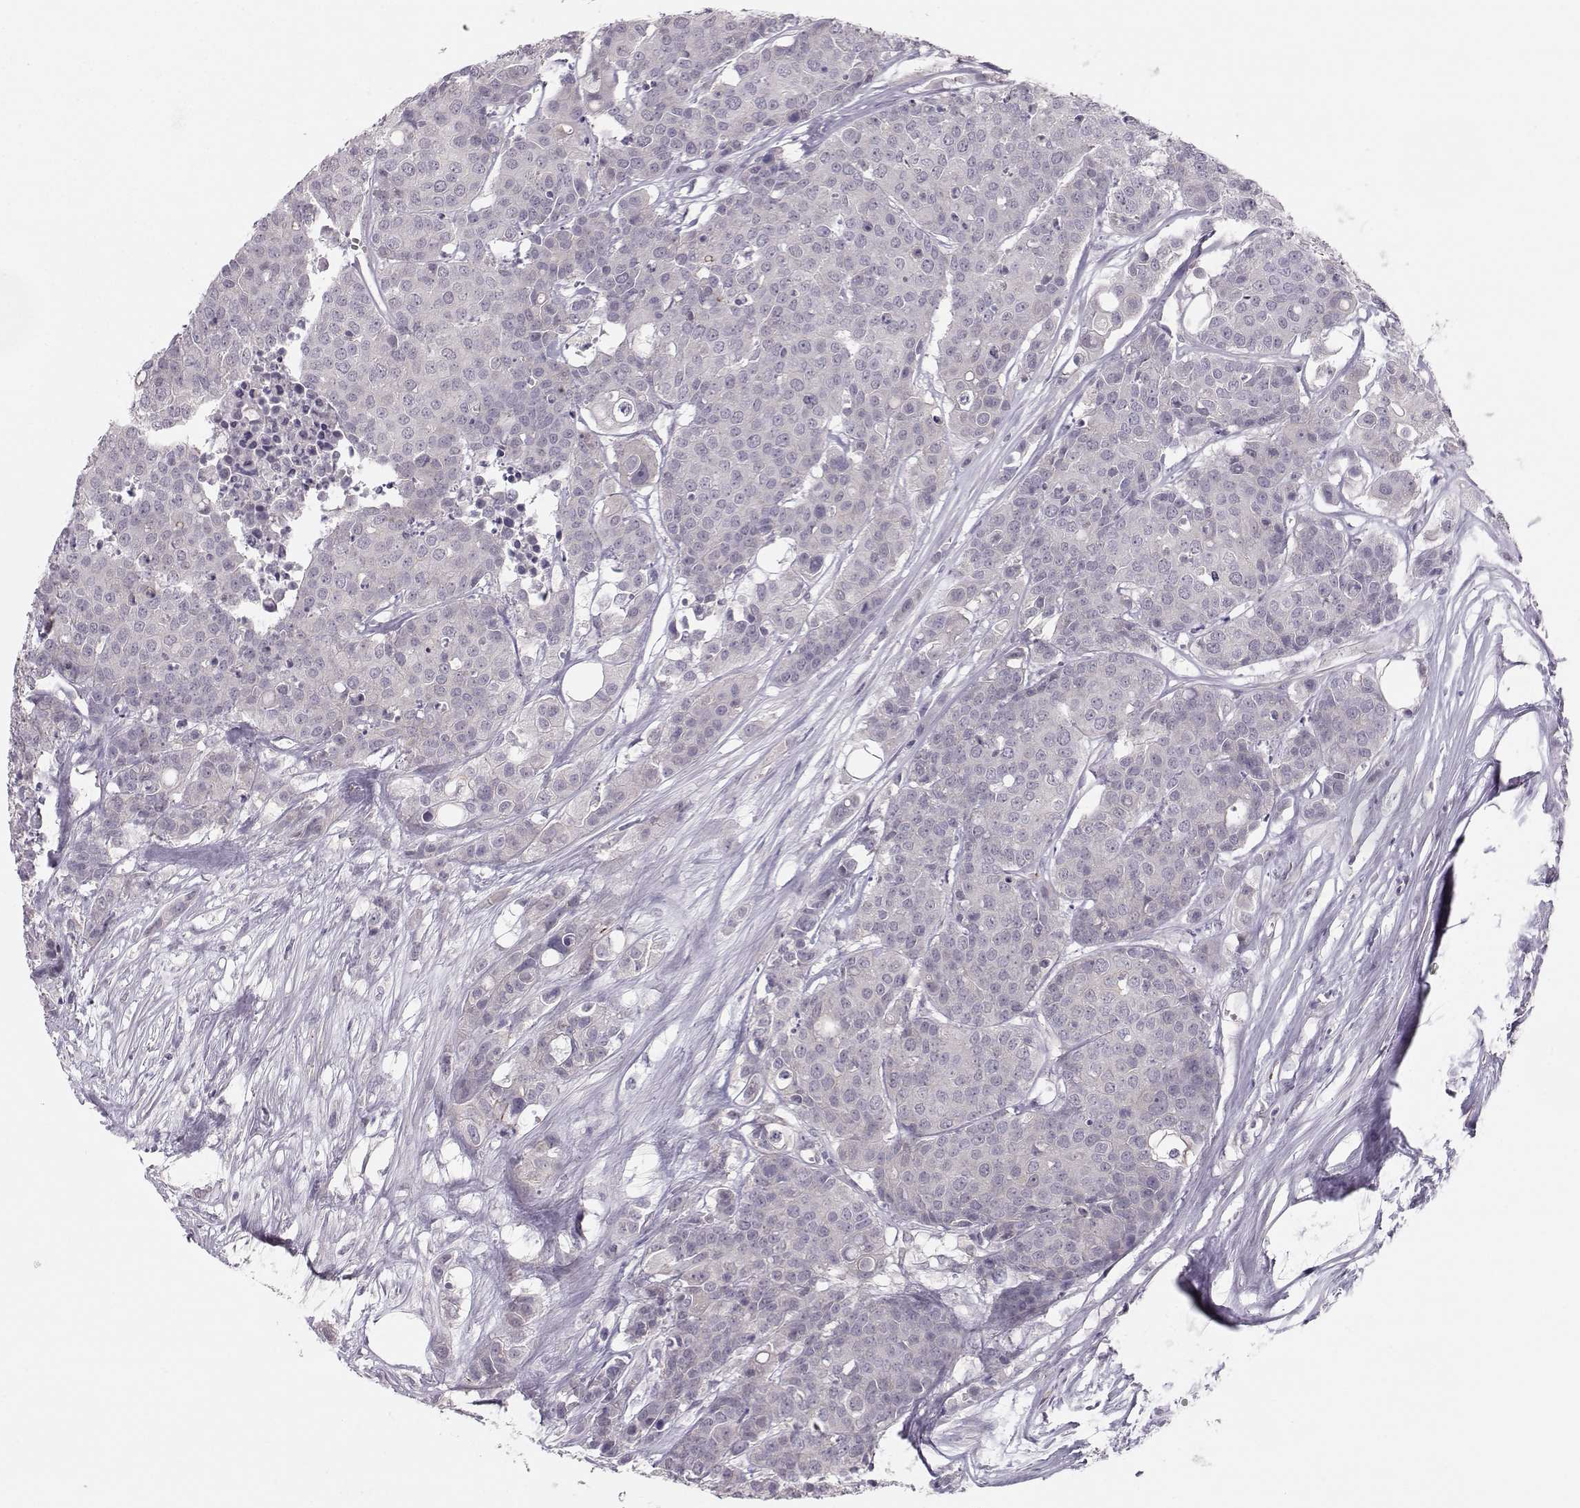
{"staining": {"intensity": "negative", "quantity": "none", "location": "none"}, "tissue": "carcinoid", "cell_type": "Tumor cells", "image_type": "cancer", "snomed": [{"axis": "morphology", "description": "Carcinoid, malignant, NOS"}, {"axis": "topography", "description": "Colon"}], "caption": "Tumor cells show no significant protein staining in carcinoid (malignant). The staining is performed using DAB brown chromogen with nuclei counter-stained in using hematoxylin.", "gene": "MAST1", "patient": {"sex": "male", "age": 81}}